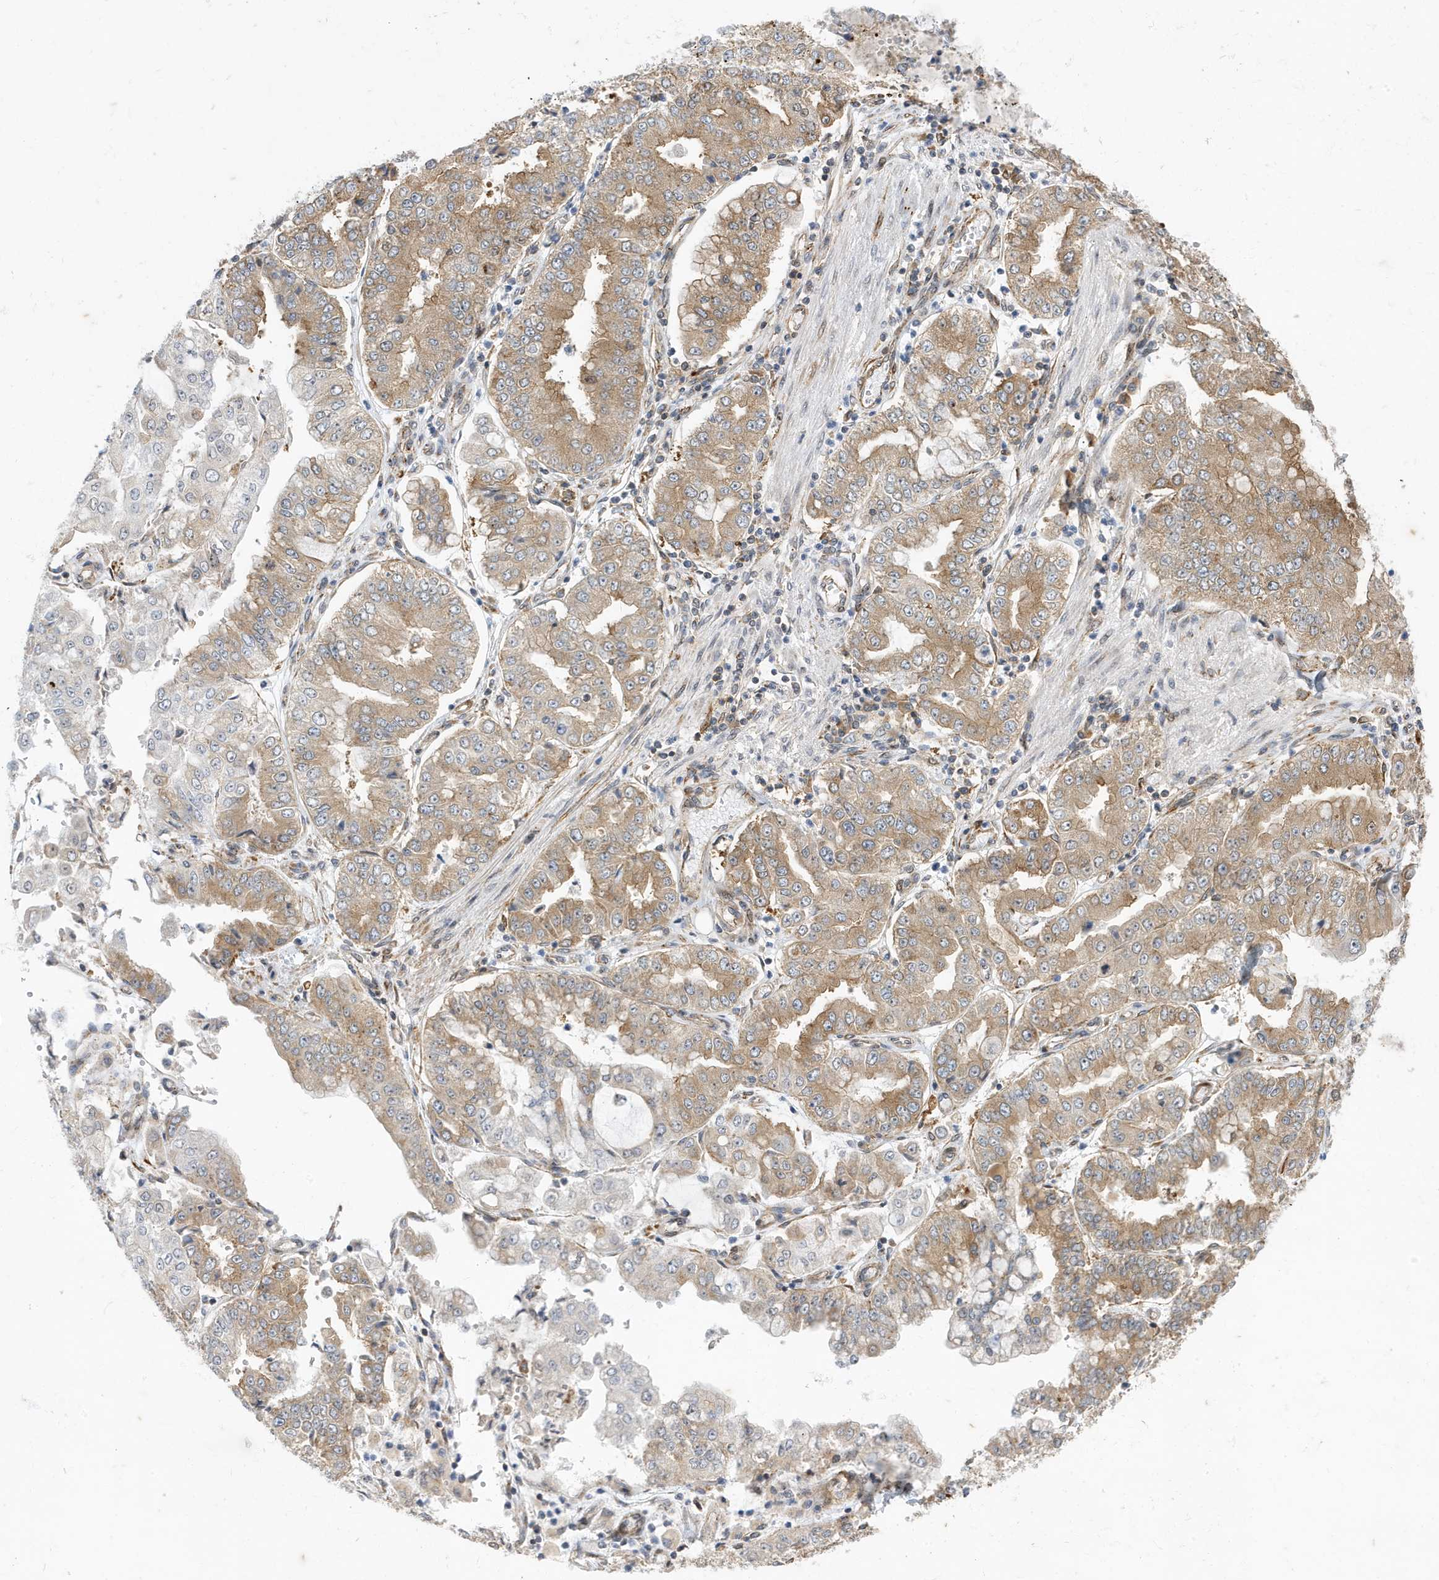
{"staining": {"intensity": "moderate", "quantity": ">75%", "location": "cytoplasmic/membranous"}, "tissue": "stomach cancer", "cell_type": "Tumor cells", "image_type": "cancer", "snomed": [{"axis": "morphology", "description": "Adenocarcinoma, NOS"}, {"axis": "topography", "description": "Stomach"}], "caption": "Tumor cells demonstrate moderate cytoplasmic/membranous positivity in approximately >75% of cells in stomach adenocarcinoma.", "gene": "ZNF507", "patient": {"sex": "male", "age": 76}}